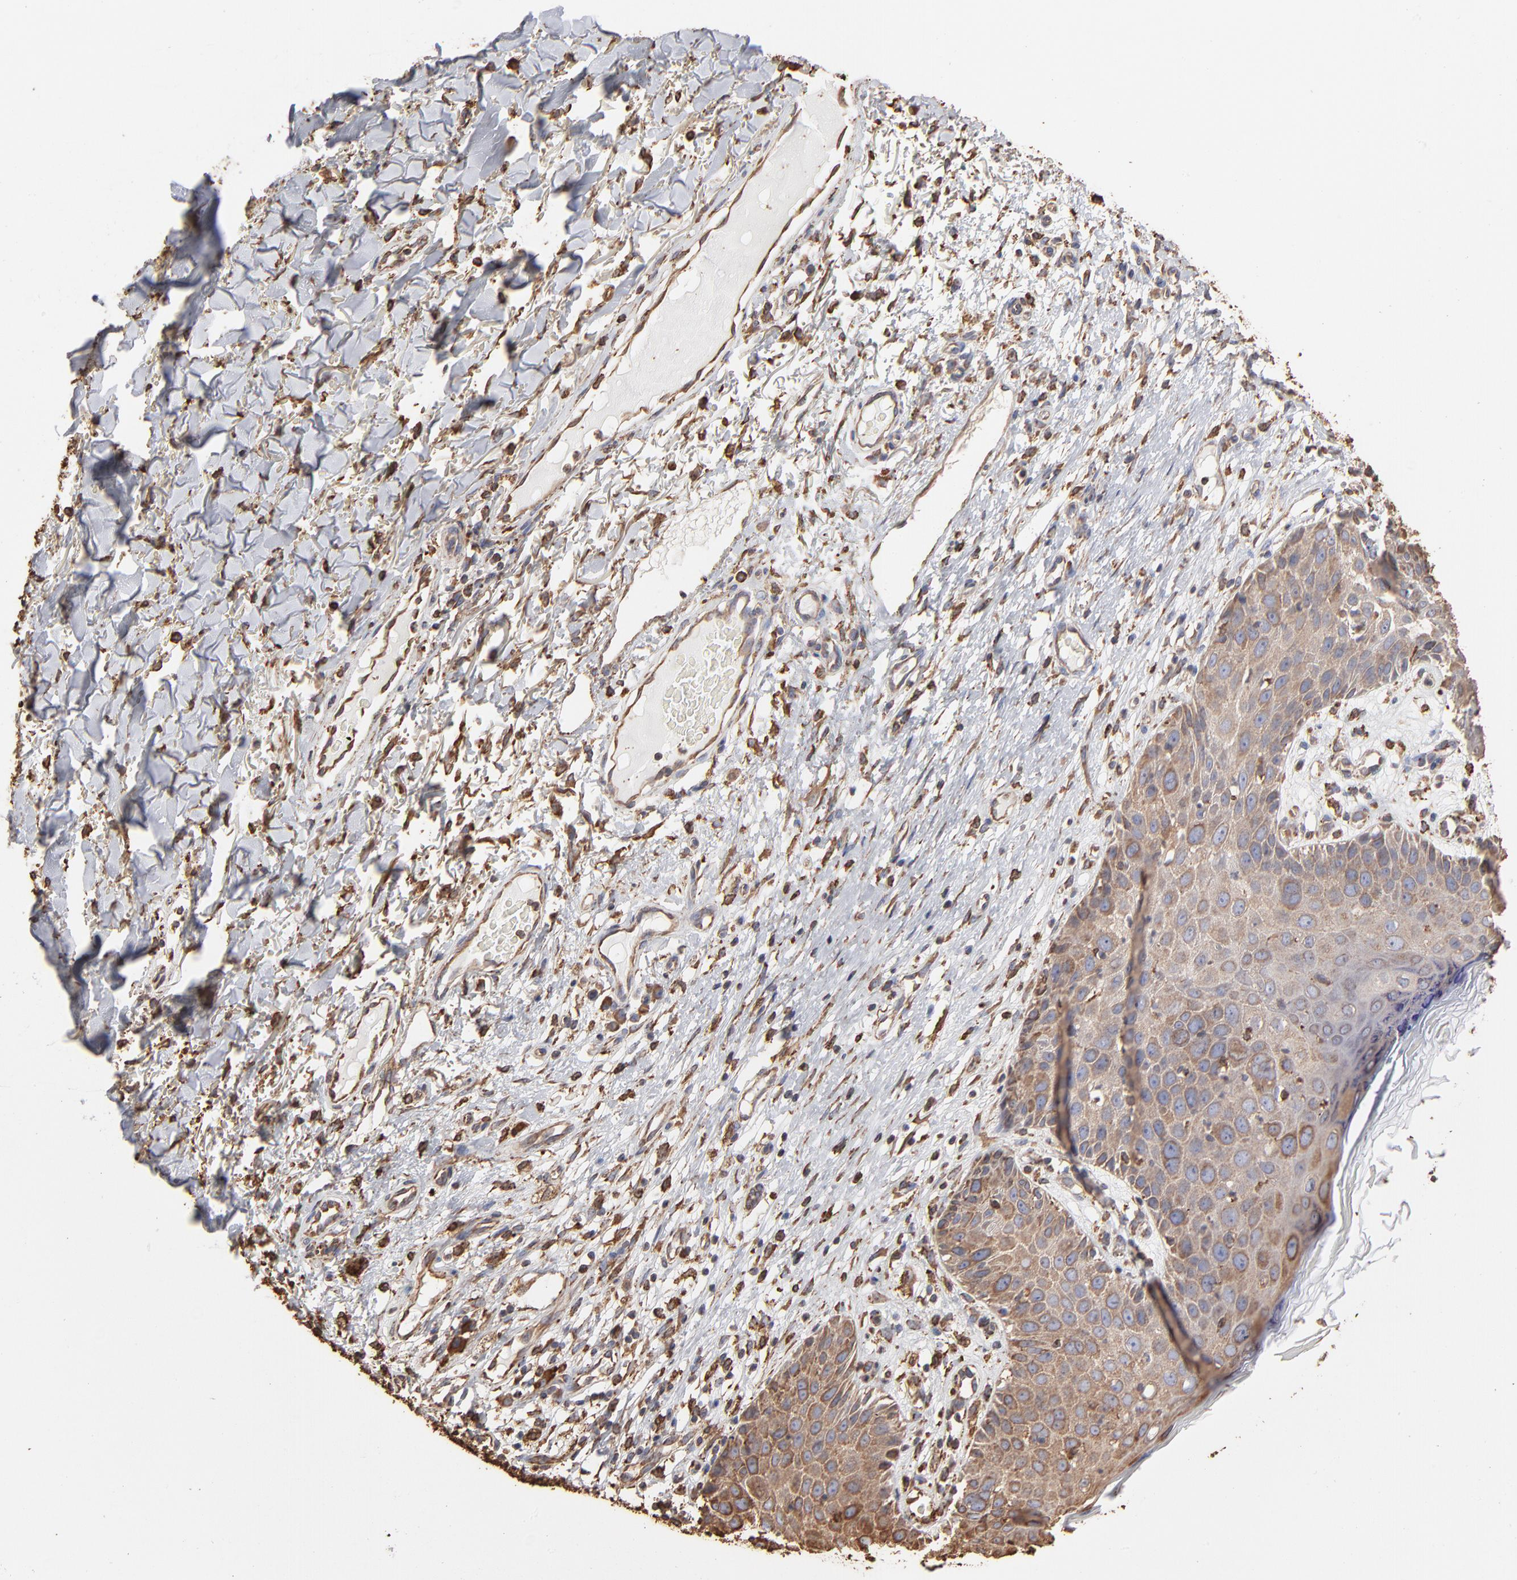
{"staining": {"intensity": "moderate", "quantity": ">75%", "location": "cytoplasmic/membranous"}, "tissue": "skin cancer", "cell_type": "Tumor cells", "image_type": "cancer", "snomed": [{"axis": "morphology", "description": "Squamous cell carcinoma, NOS"}, {"axis": "topography", "description": "Skin"}], "caption": "Immunohistochemistry (IHC) of skin squamous cell carcinoma demonstrates medium levels of moderate cytoplasmic/membranous positivity in about >75% of tumor cells.", "gene": "PDIA3", "patient": {"sex": "male", "age": 87}}